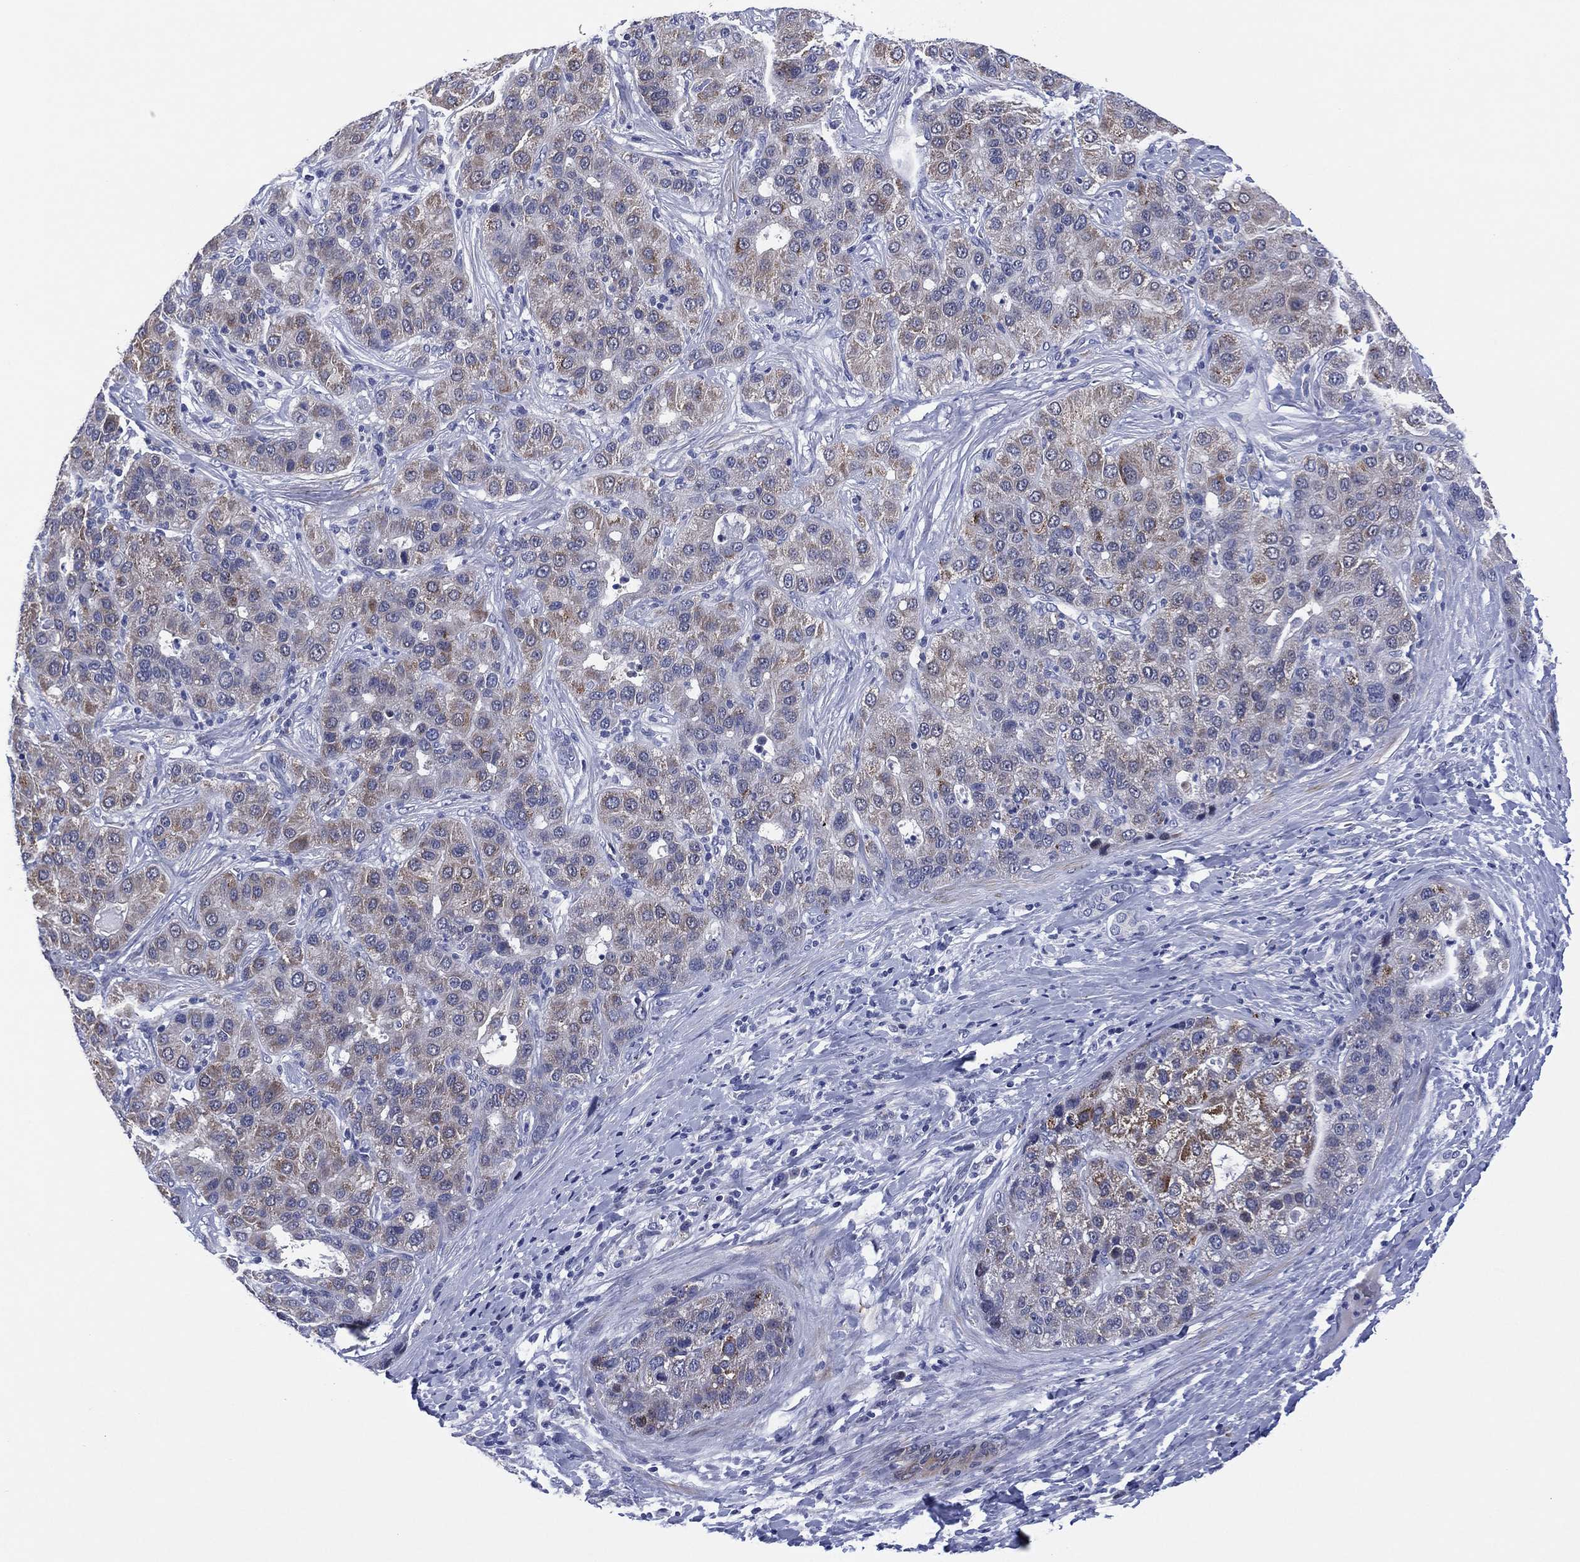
{"staining": {"intensity": "weak", "quantity": "25%-75%", "location": "cytoplasmic/membranous"}, "tissue": "liver cancer", "cell_type": "Tumor cells", "image_type": "cancer", "snomed": [{"axis": "morphology", "description": "Carcinoma, Hepatocellular, NOS"}, {"axis": "topography", "description": "Liver"}], "caption": "IHC histopathology image of neoplastic tissue: human liver hepatocellular carcinoma stained using immunohistochemistry exhibits low levels of weak protein expression localized specifically in the cytoplasmic/membranous of tumor cells, appearing as a cytoplasmic/membranous brown color.", "gene": "CLIP3", "patient": {"sex": "male", "age": 65}}